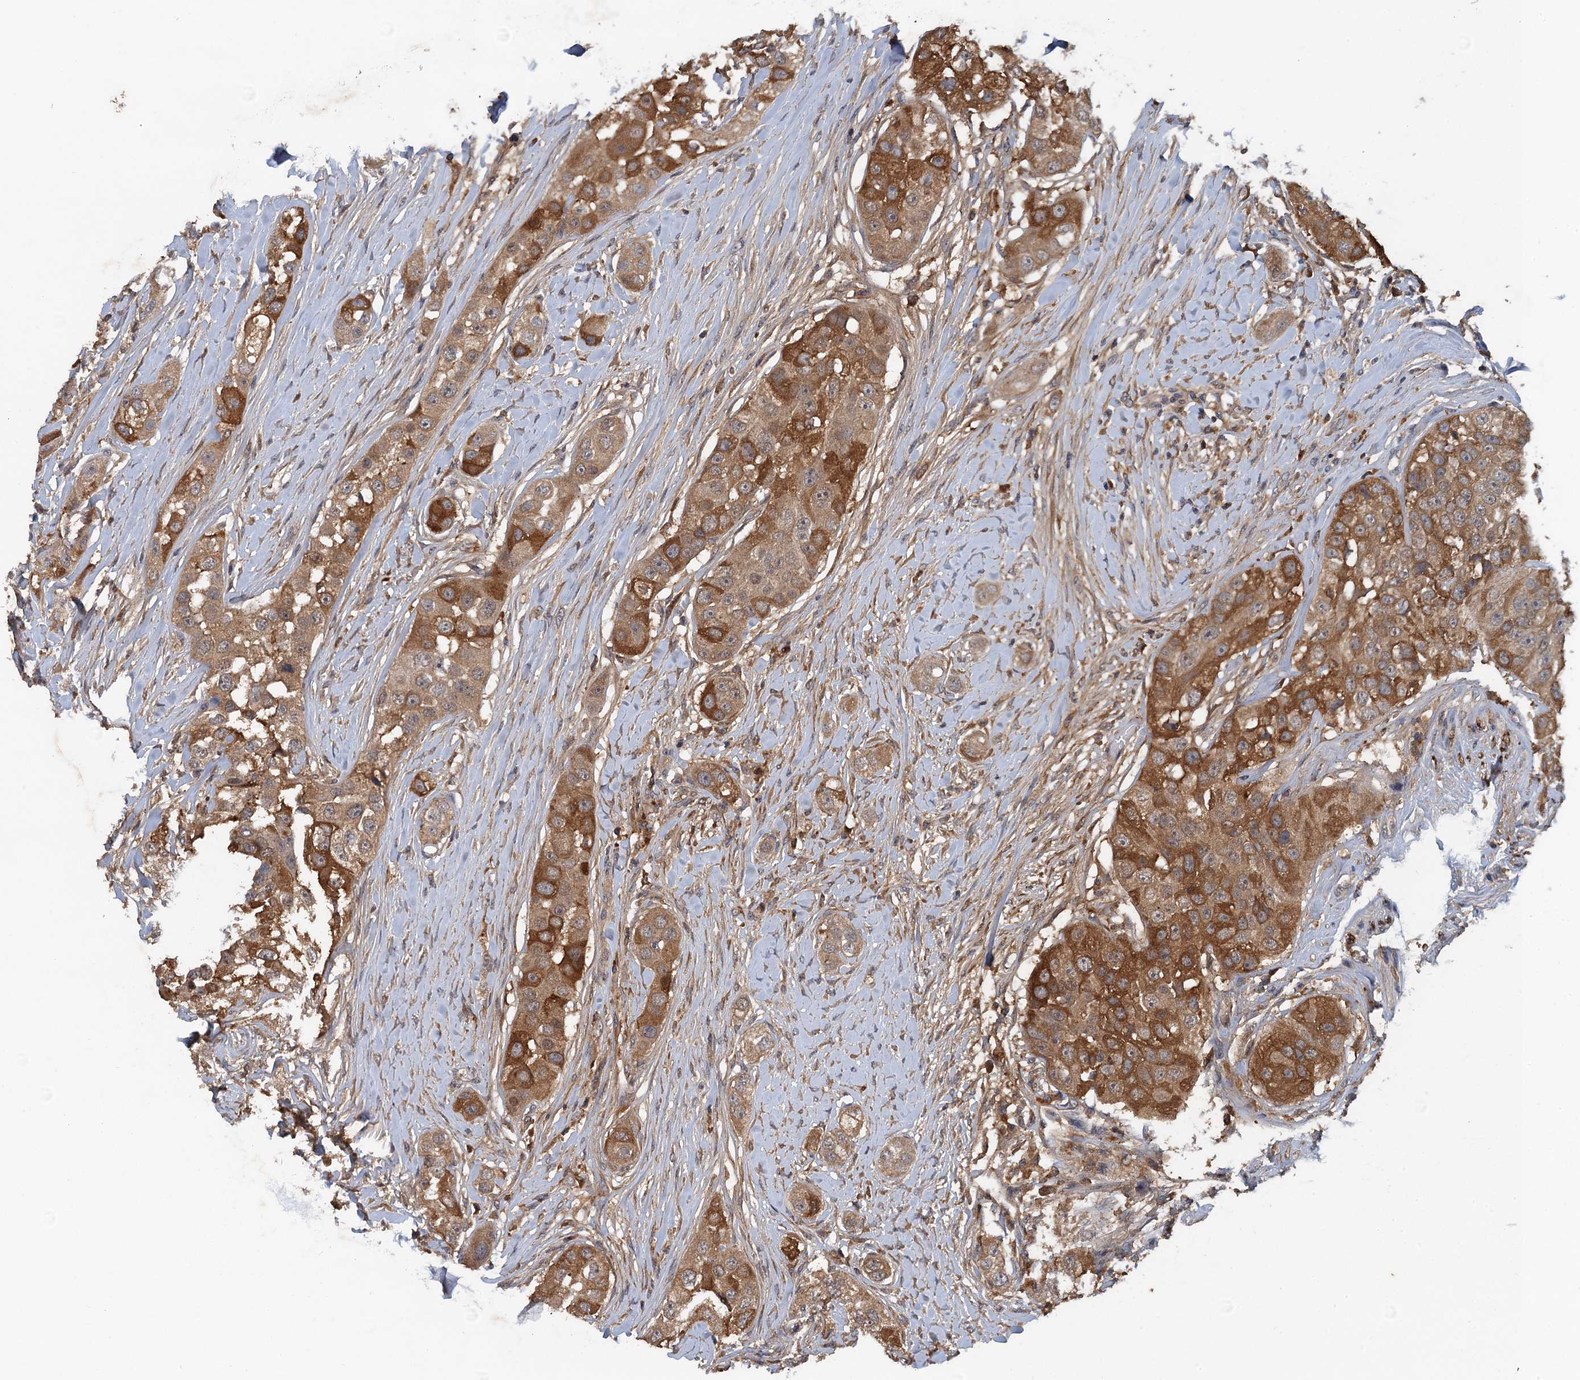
{"staining": {"intensity": "moderate", "quantity": ">75%", "location": "cytoplasmic/membranous"}, "tissue": "head and neck cancer", "cell_type": "Tumor cells", "image_type": "cancer", "snomed": [{"axis": "morphology", "description": "Normal tissue, NOS"}, {"axis": "morphology", "description": "Squamous cell carcinoma, NOS"}, {"axis": "topography", "description": "Skeletal muscle"}, {"axis": "topography", "description": "Head-Neck"}], "caption": "The histopathology image exhibits immunohistochemical staining of head and neck squamous cell carcinoma. There is moderate cytoplasmic/membranous staining is seen in about >75% of tumor cells.", "gene": "HAPLN3", "patient": {"sex": "male", "age": 51}}